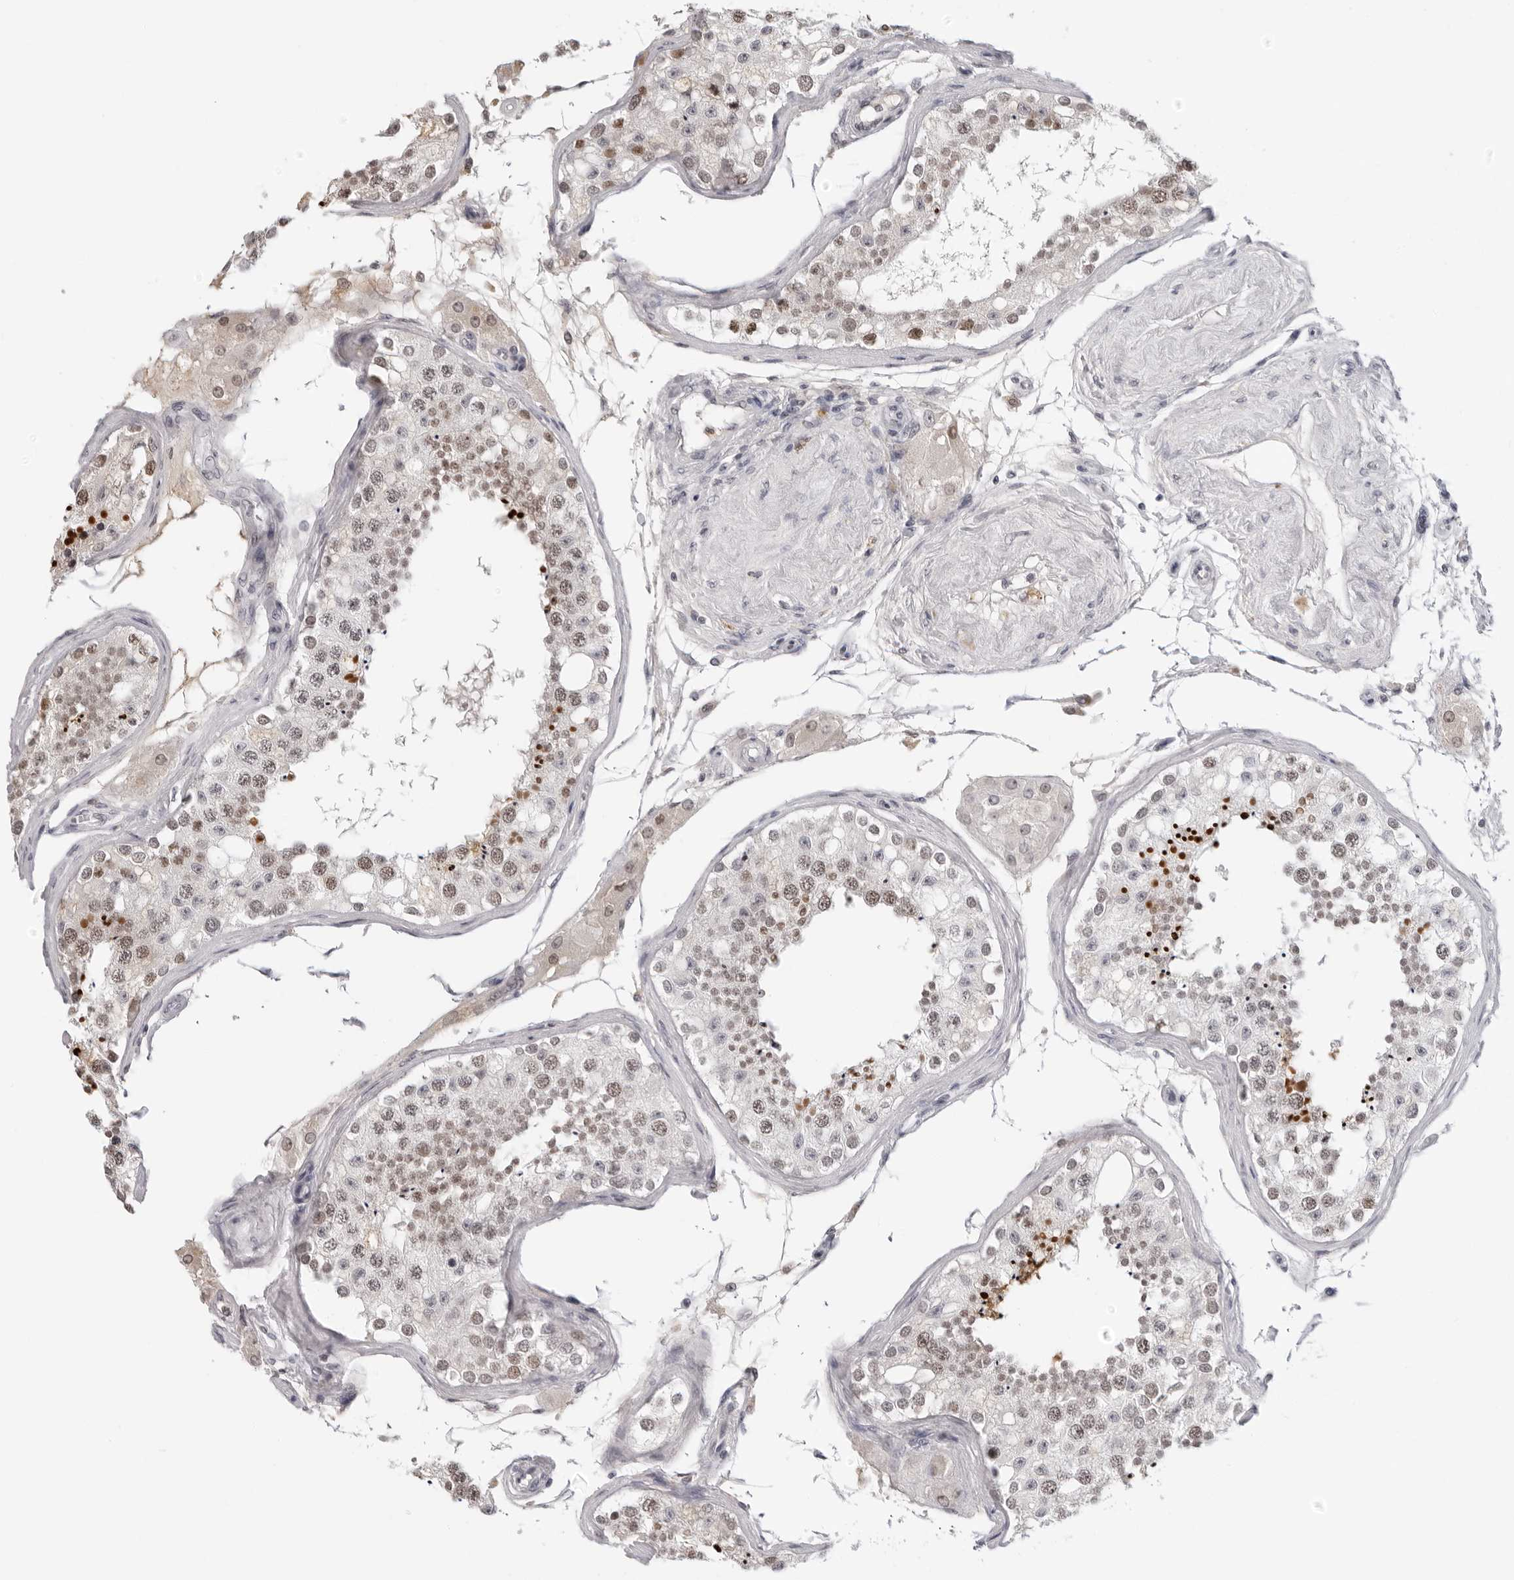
{"staining": {"intensity": "strong", "quantity": "25%-75%", "location": "nuclear"}, "tissue": "testis", "cell_type": "Cells in seminiferous ducts", "image_type": "normal", "snomed": [{"axis": "morphology", "description": "Normal tissue, NOS"}, {"axis": "topography", "description": "Testis"}], "caption": "This image reveals immunohistochemistry (IHC) staining of unremarkable human testis, with high strong nuclear staining in approximately 25%-75% of cells in seminiferous ducts.", "gene": "MSH6", "patient": {"sex": "male", "age": 68}}